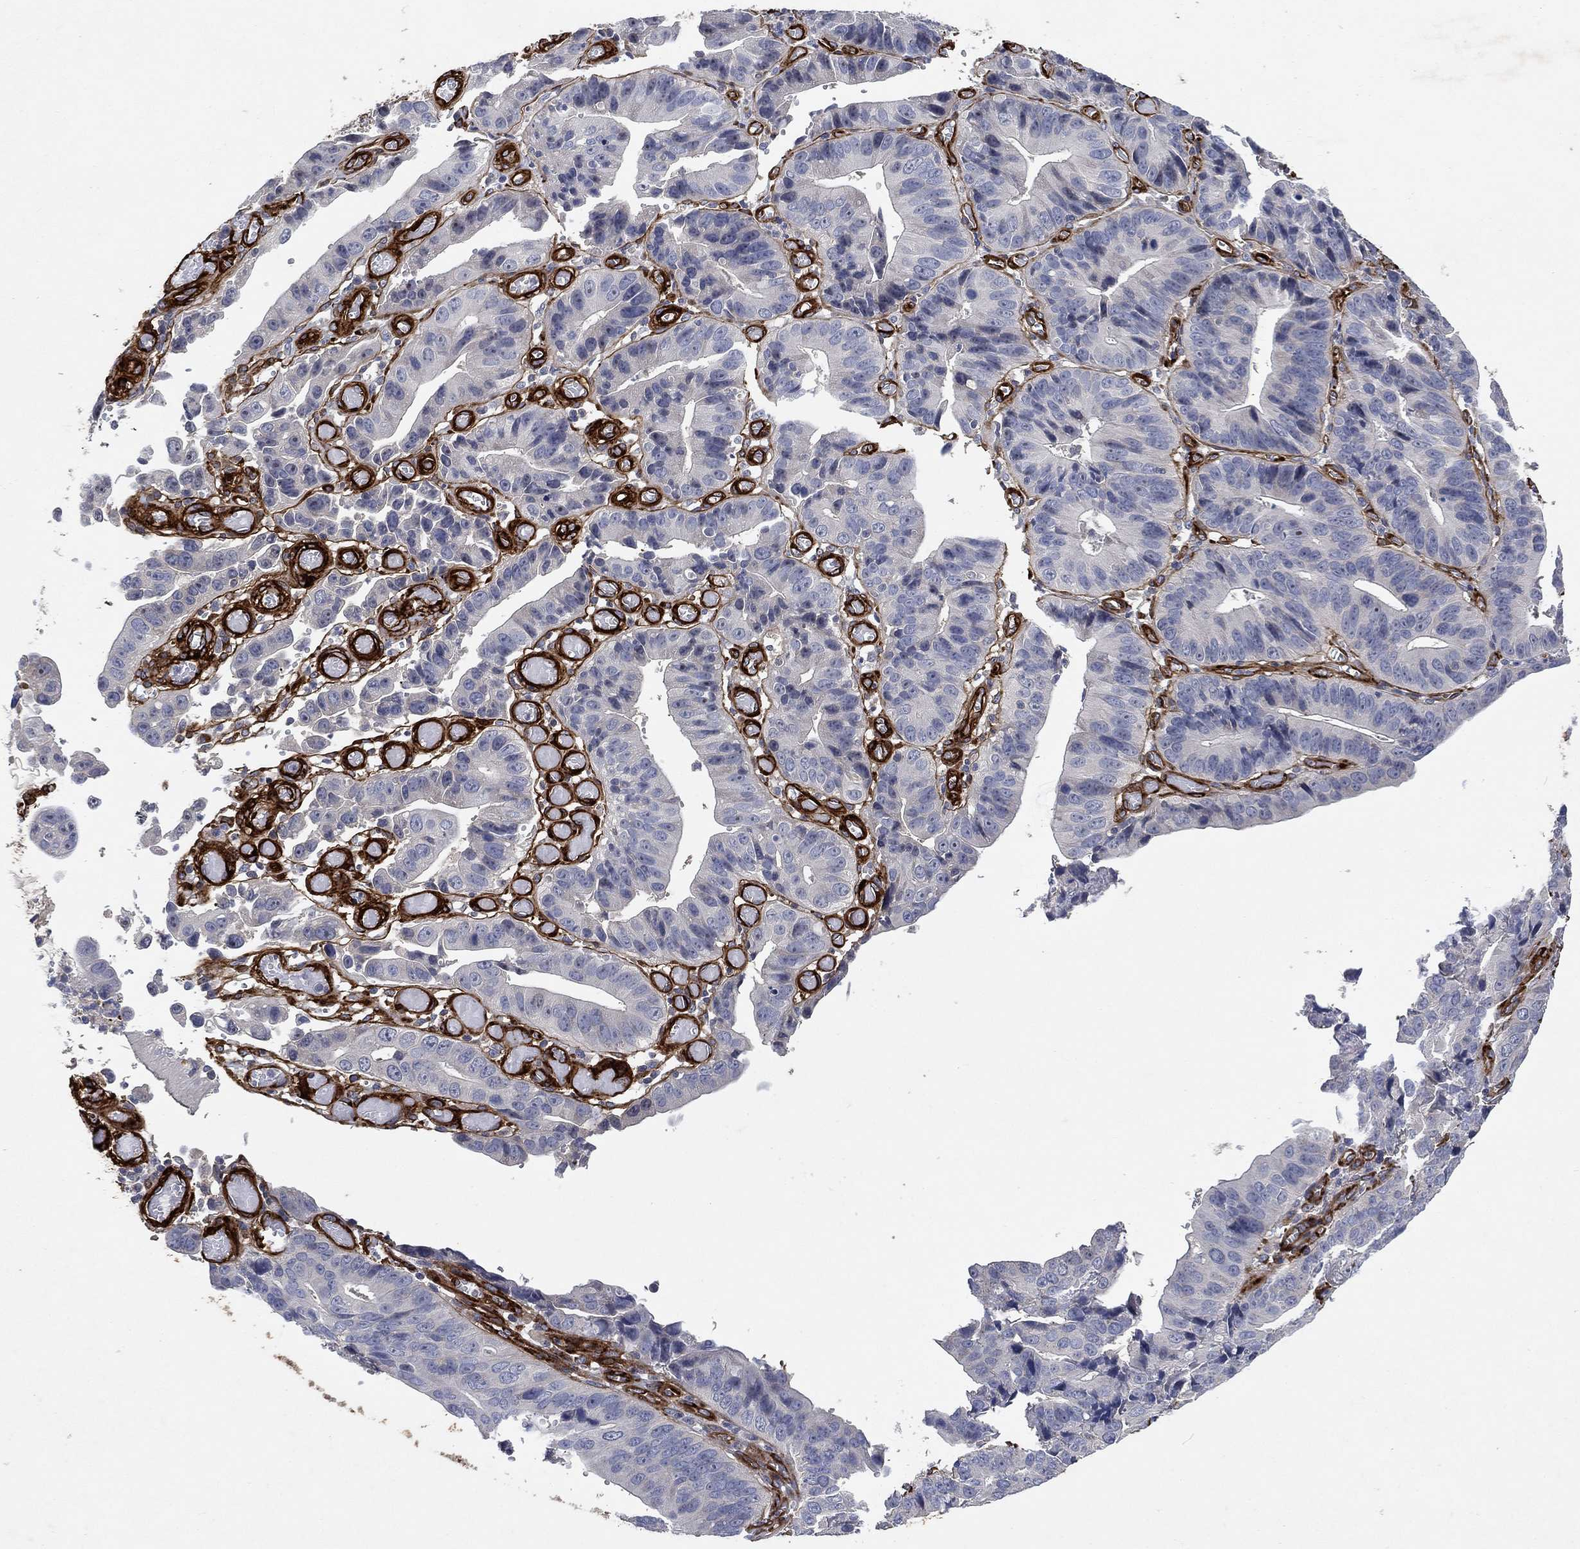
{"staining": {"intensity": "negative", "quantity": "none", "location": "none"}, "tissue": "stomach cancer", "cell_type": "Tumor cells", "image_type": "cancer", "snomed": [{"axis": "morphology", "description": "Adenocarcinoma, NOS"}, {"axis": "topography", "description": "Stomach"}], "caption": "The image reveals no staining of tumor cells in adenocarcinoma (stomach).", "gene": "COL4A2", "patient": {"sex": "male", "age": 84}}